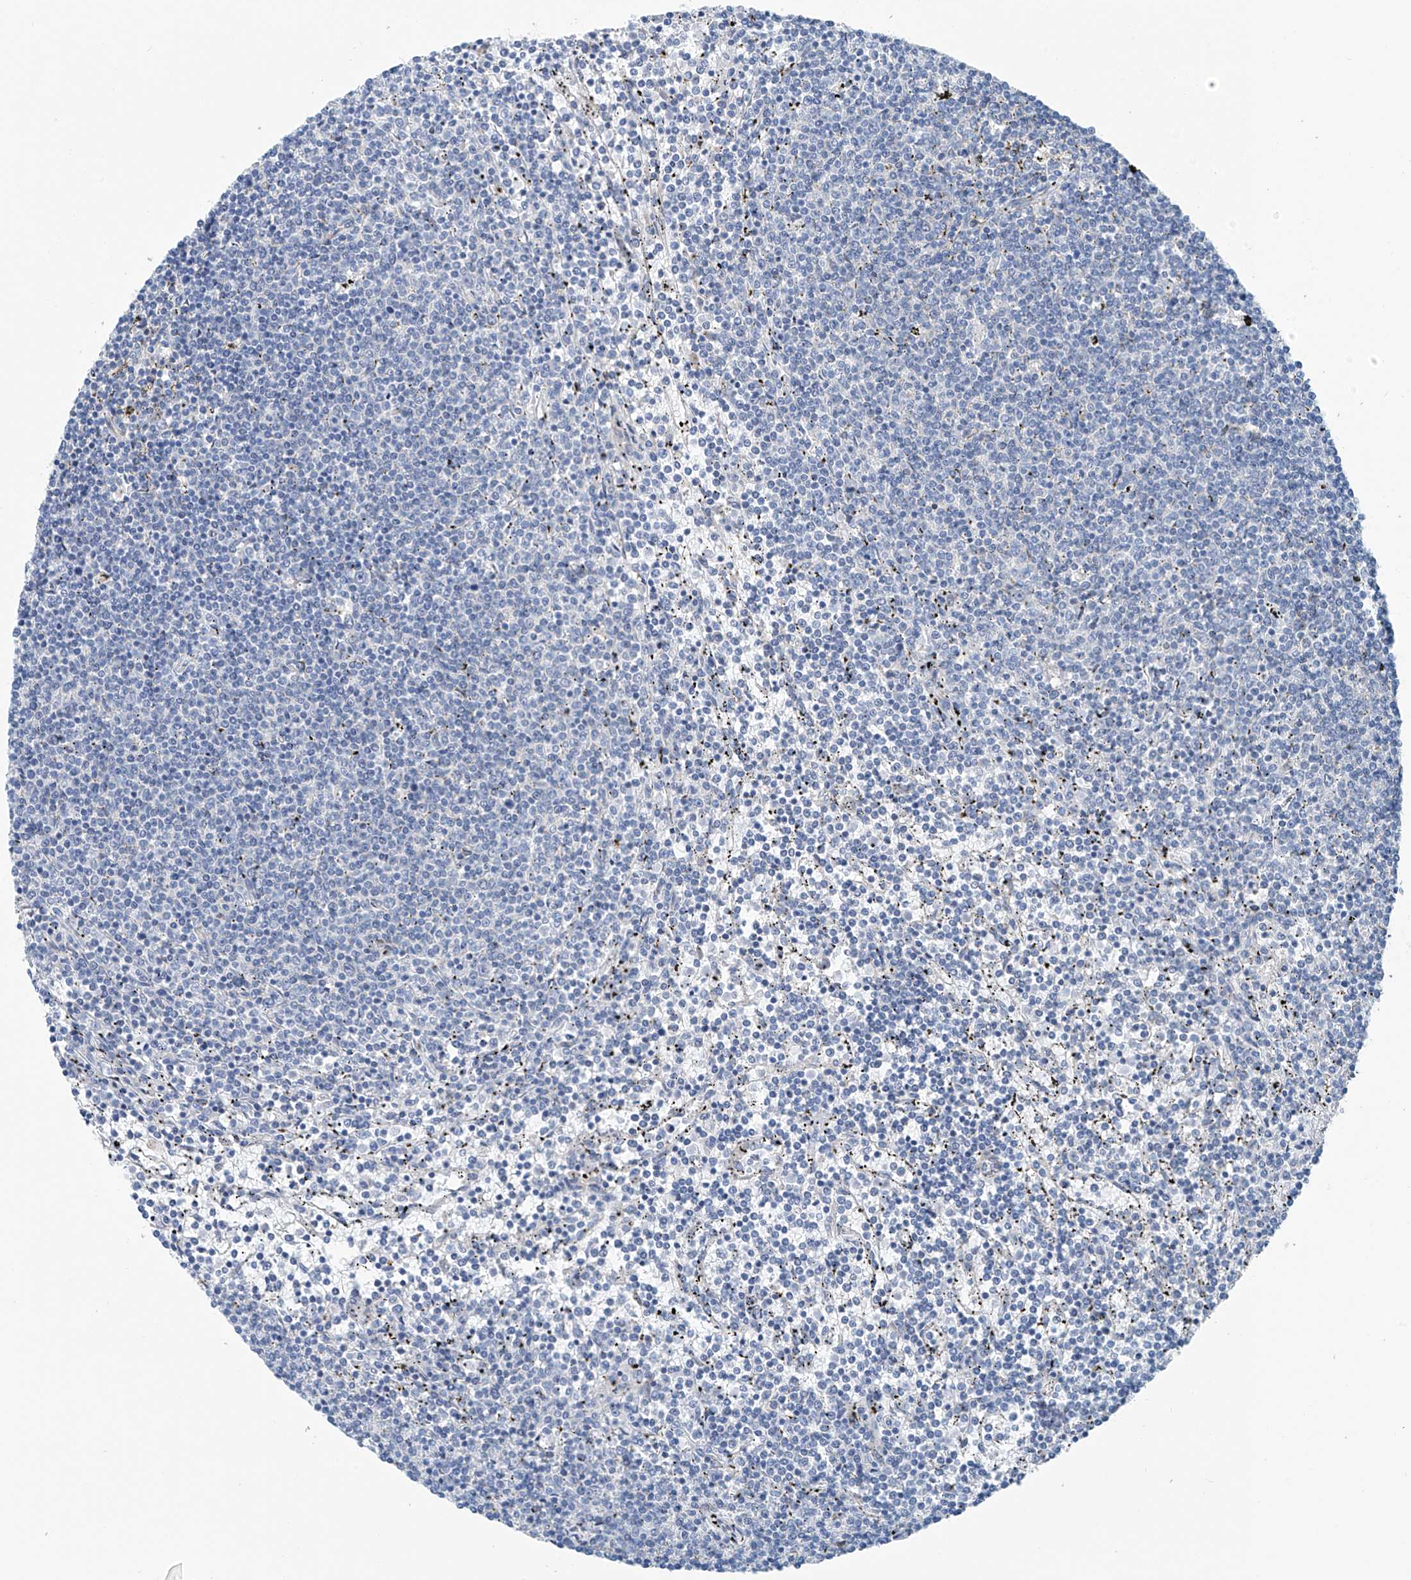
{"staining": {"intensity": "negative", "quantity": "none", "location": "none"}, "tissue": "lymphoma", "cell_type": "Tumor cells", "image_type": "cancer", "snomed": [{"axis": "morphology", "description": "Malignant lymphoma, non-Hodgkin's type, Low grade"}, {"axis": "topography", "description": "Spleen"}], "caption": "Protein analysis of lymphoma displays no significant positivity in tumor cells. The staining is performed using DAB (3,3'-diaminobenzidine) brown chromogen with nuclei counter-stained in using hematoxylin.", "gene": "RCN2", "patient": {"sex": "female", "age": 50}}